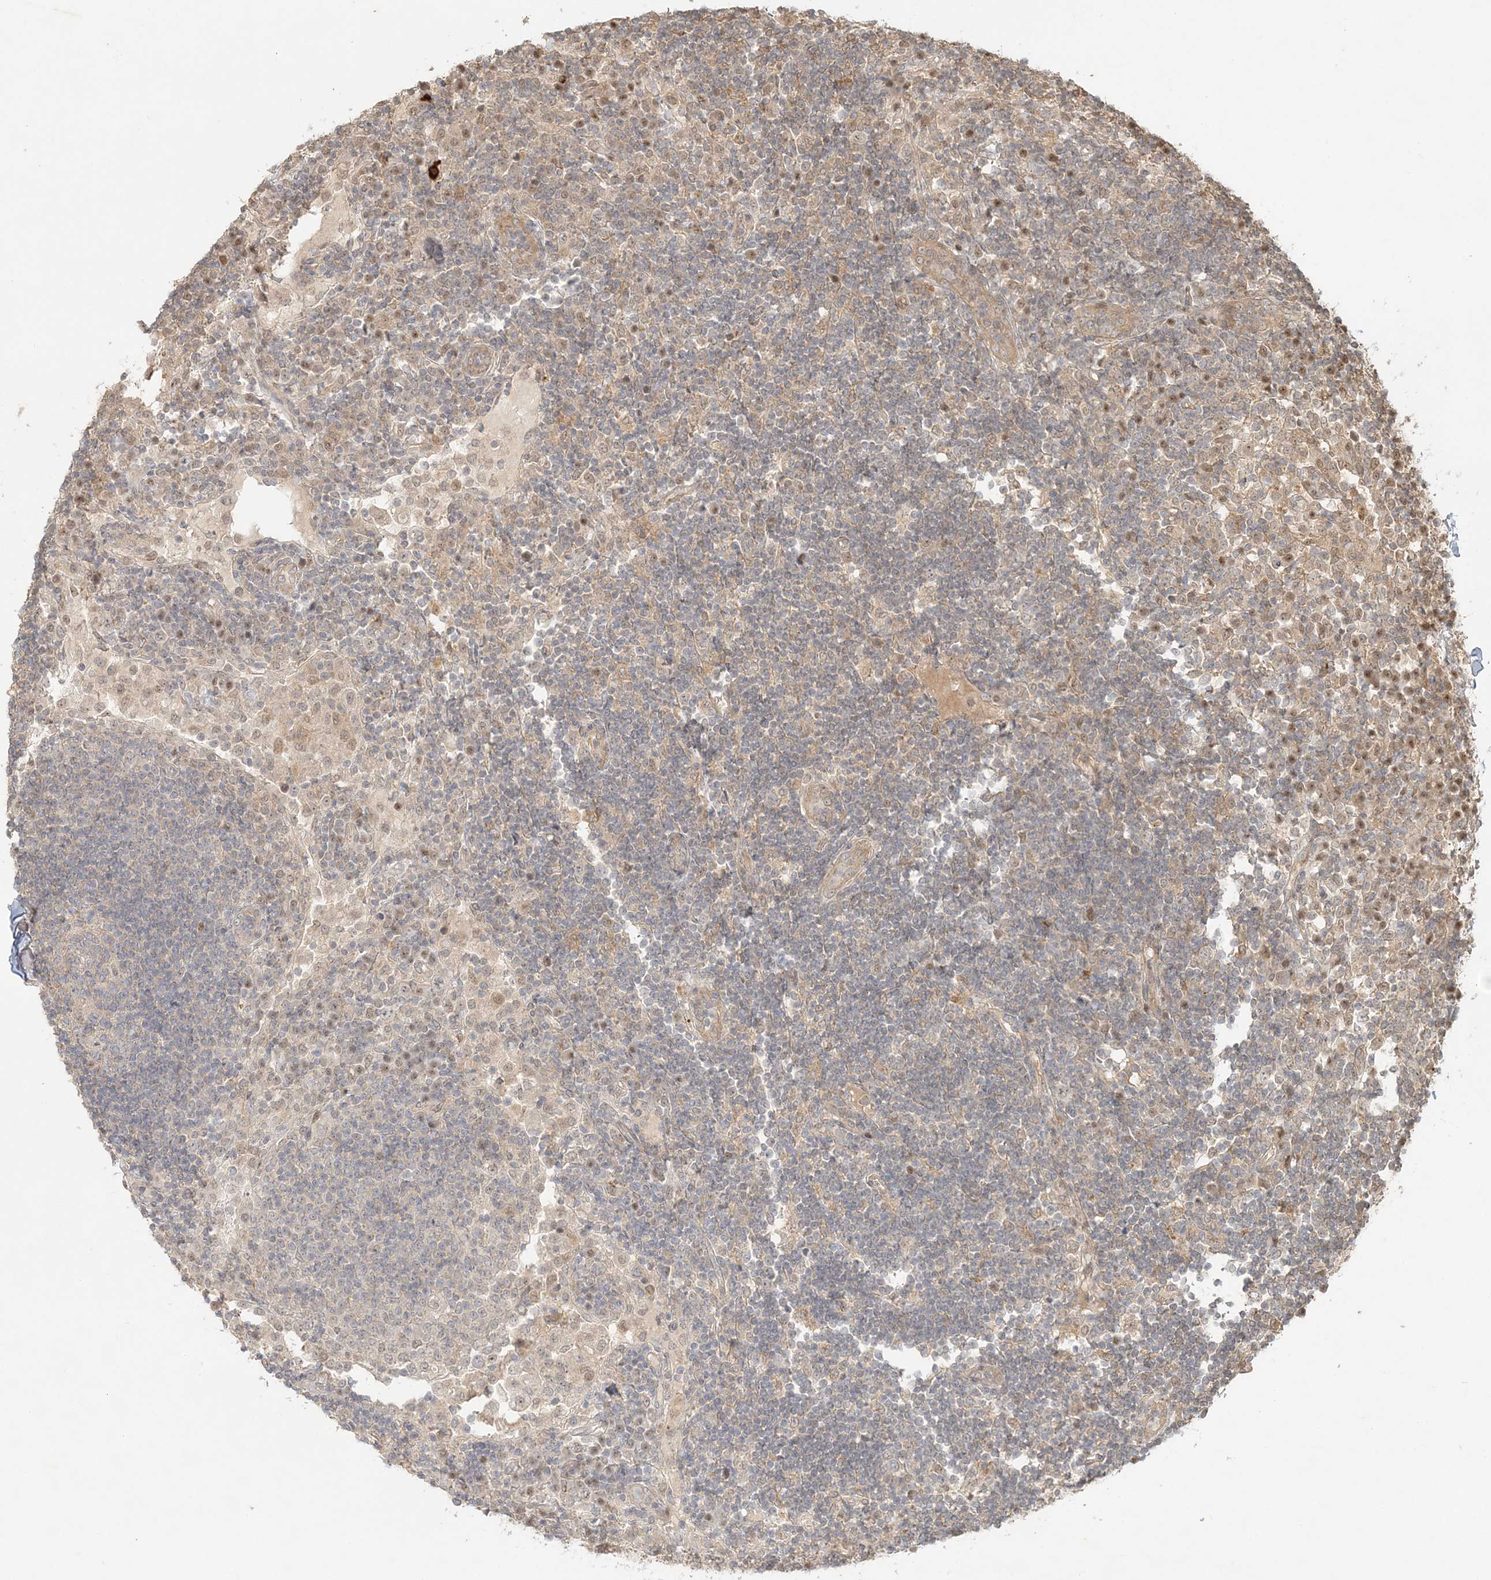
{"staining": {"intensity": "weak", "quantity": "<25%", "location": "cytoplasmic/membranous"}, "tissue": "lymph node", "cell_type": "Germinal center cells", "image_type": "normal", "snomed": [{"axis": "morphology", "description": "Normal tissue, NOS"}, {"axis": "topography", "description": "Lymph node"}], "caption": "There is no significant staining in germinal center cells of lymph node. (Stains: DAB immunohistochemistry with hematoxylin counter stain, Microscopy: brightfield microscopy at high magnification).", "gene": "KIAA0232", "patient": {"sex": "female", "age": 53}}